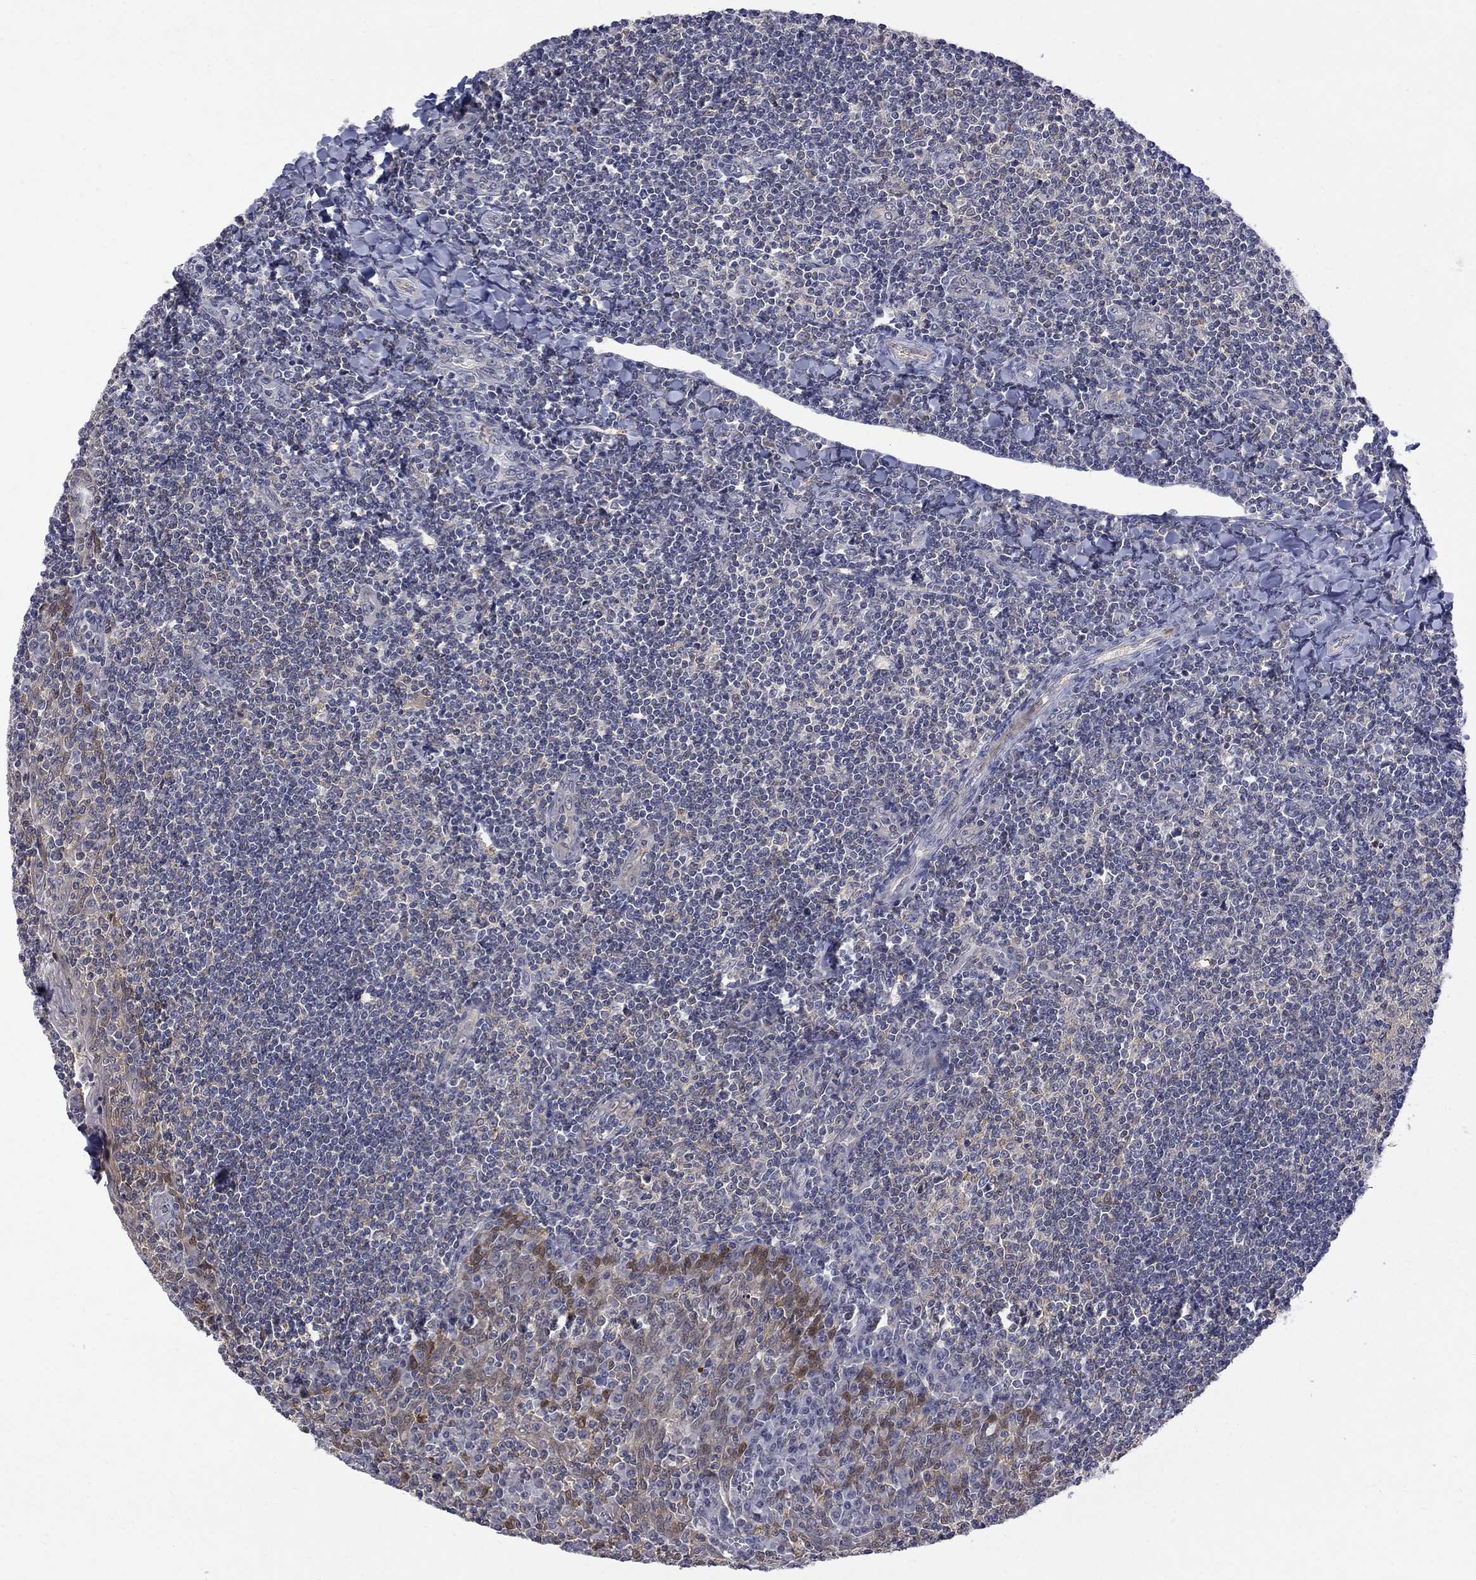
{"staining": {"intensity": "moderate", "quantity": "<25%", "location": "cytoplasmic/membranous"}, "tissue": "tonsil", "cell_type": "Germinal center cells", "image_type": "normal", "snomed": [{"axis": "morphology", "description": "Normal tissue, NOS"}, {"axis": "topography", "description": "Tonsil"}], "caption": "Protein expression analysis of unremarkable human tonsil reveals moderate cytoplasmic/membranous positivity in about <25% of germinal center cells. Nuclei are stained in blue.", "gene": "HKDC1", "patient": {"sex": "female", "age": 12}}